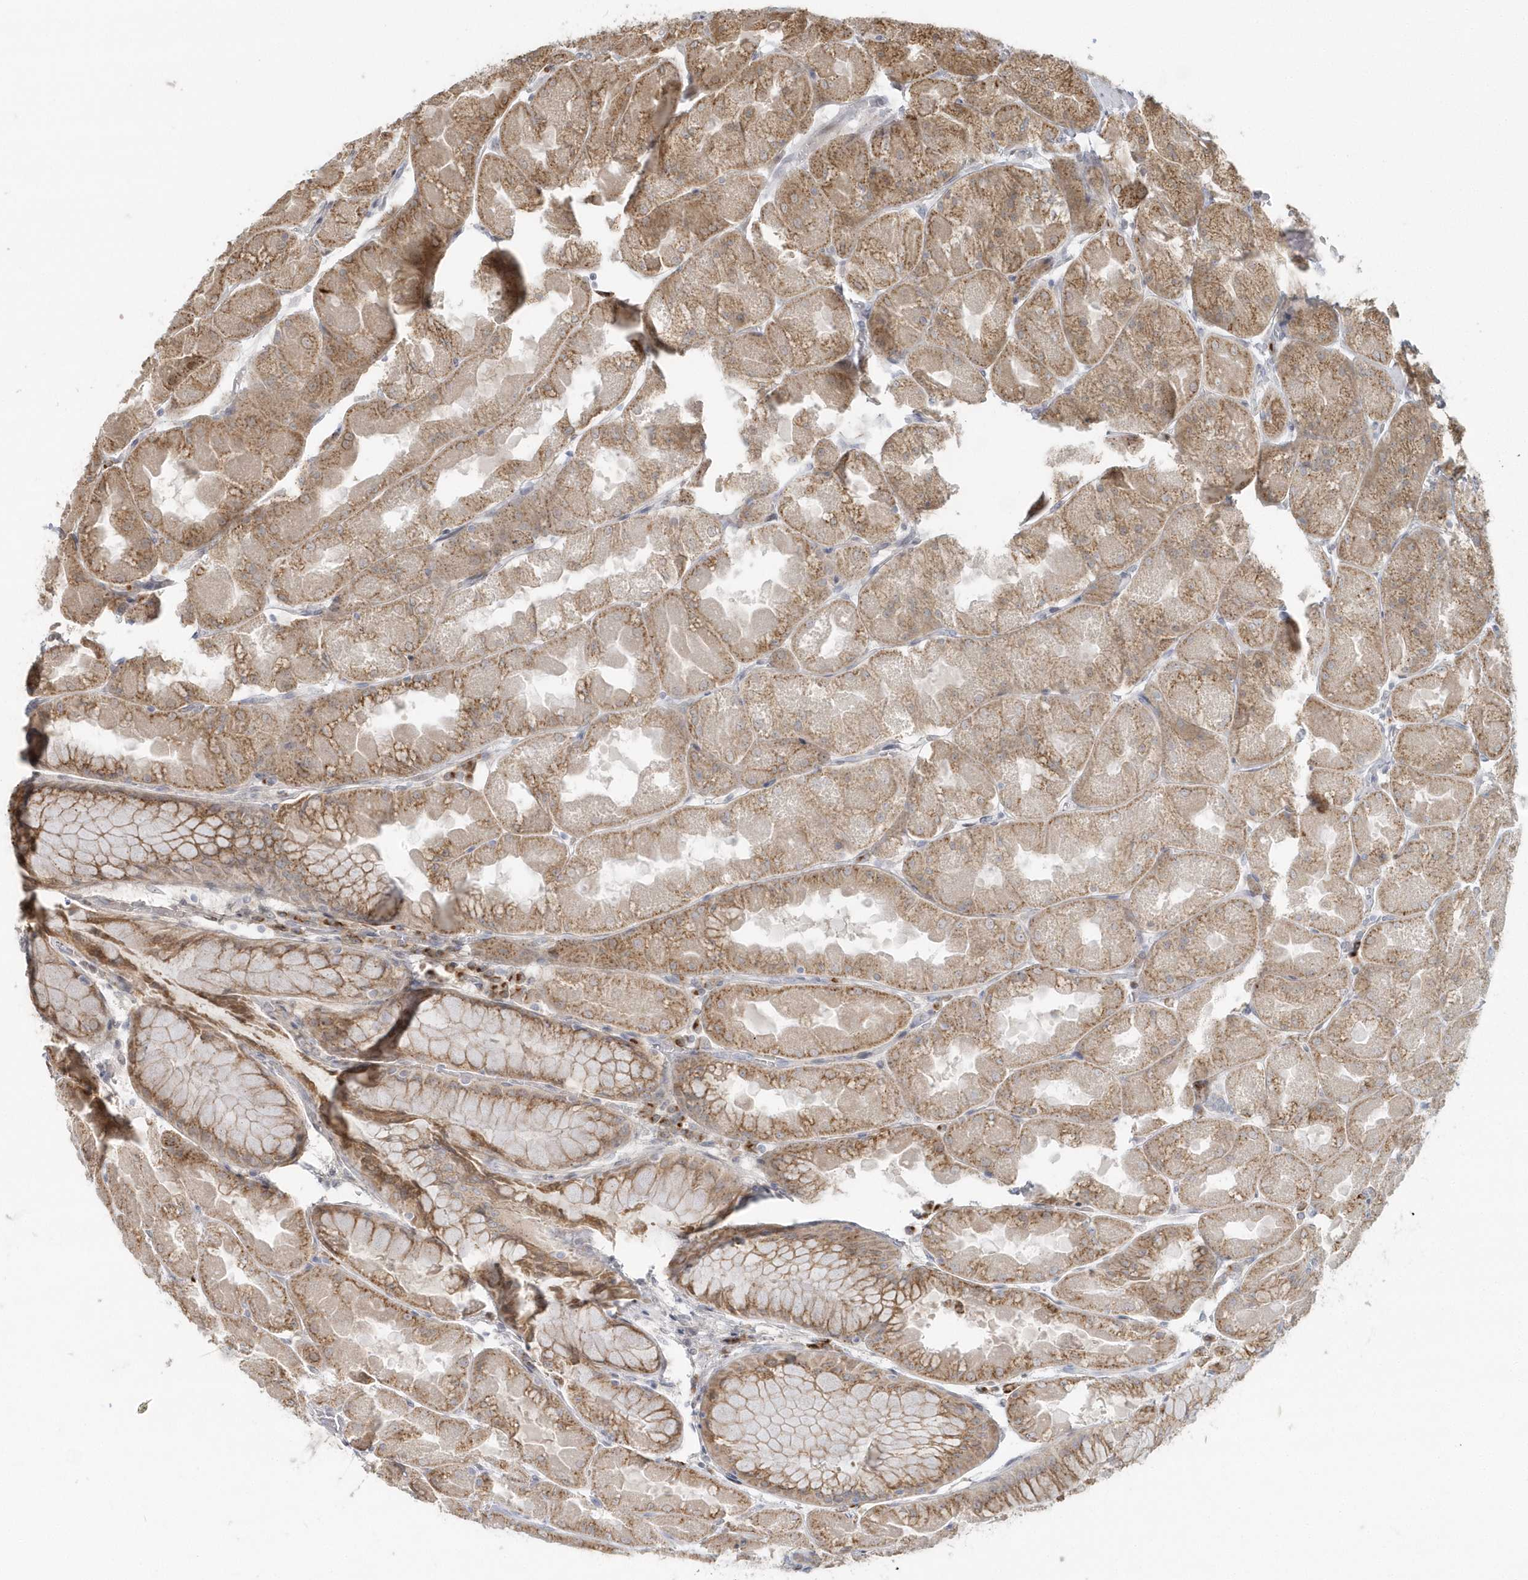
{"staining": {"intensity": "moderate", "quantity": ">75%", "location": "cytoplasmic/membranous"}, "tissue": "stomach", "cell_type": "Glandular cells", "image_type": "normal", "snomed": [{"axis": "morphology", "description": "Normal tissue, NOS"}, {"axis": "topography", "description": "Stomach"}], "caption": "A medium amount of moderate cytoplasmic/membranous positivity is present in about >75% of glandular cells in normal stomach.", "gene": "DHFR", "patient": {"sex": "female", "age": 61}}